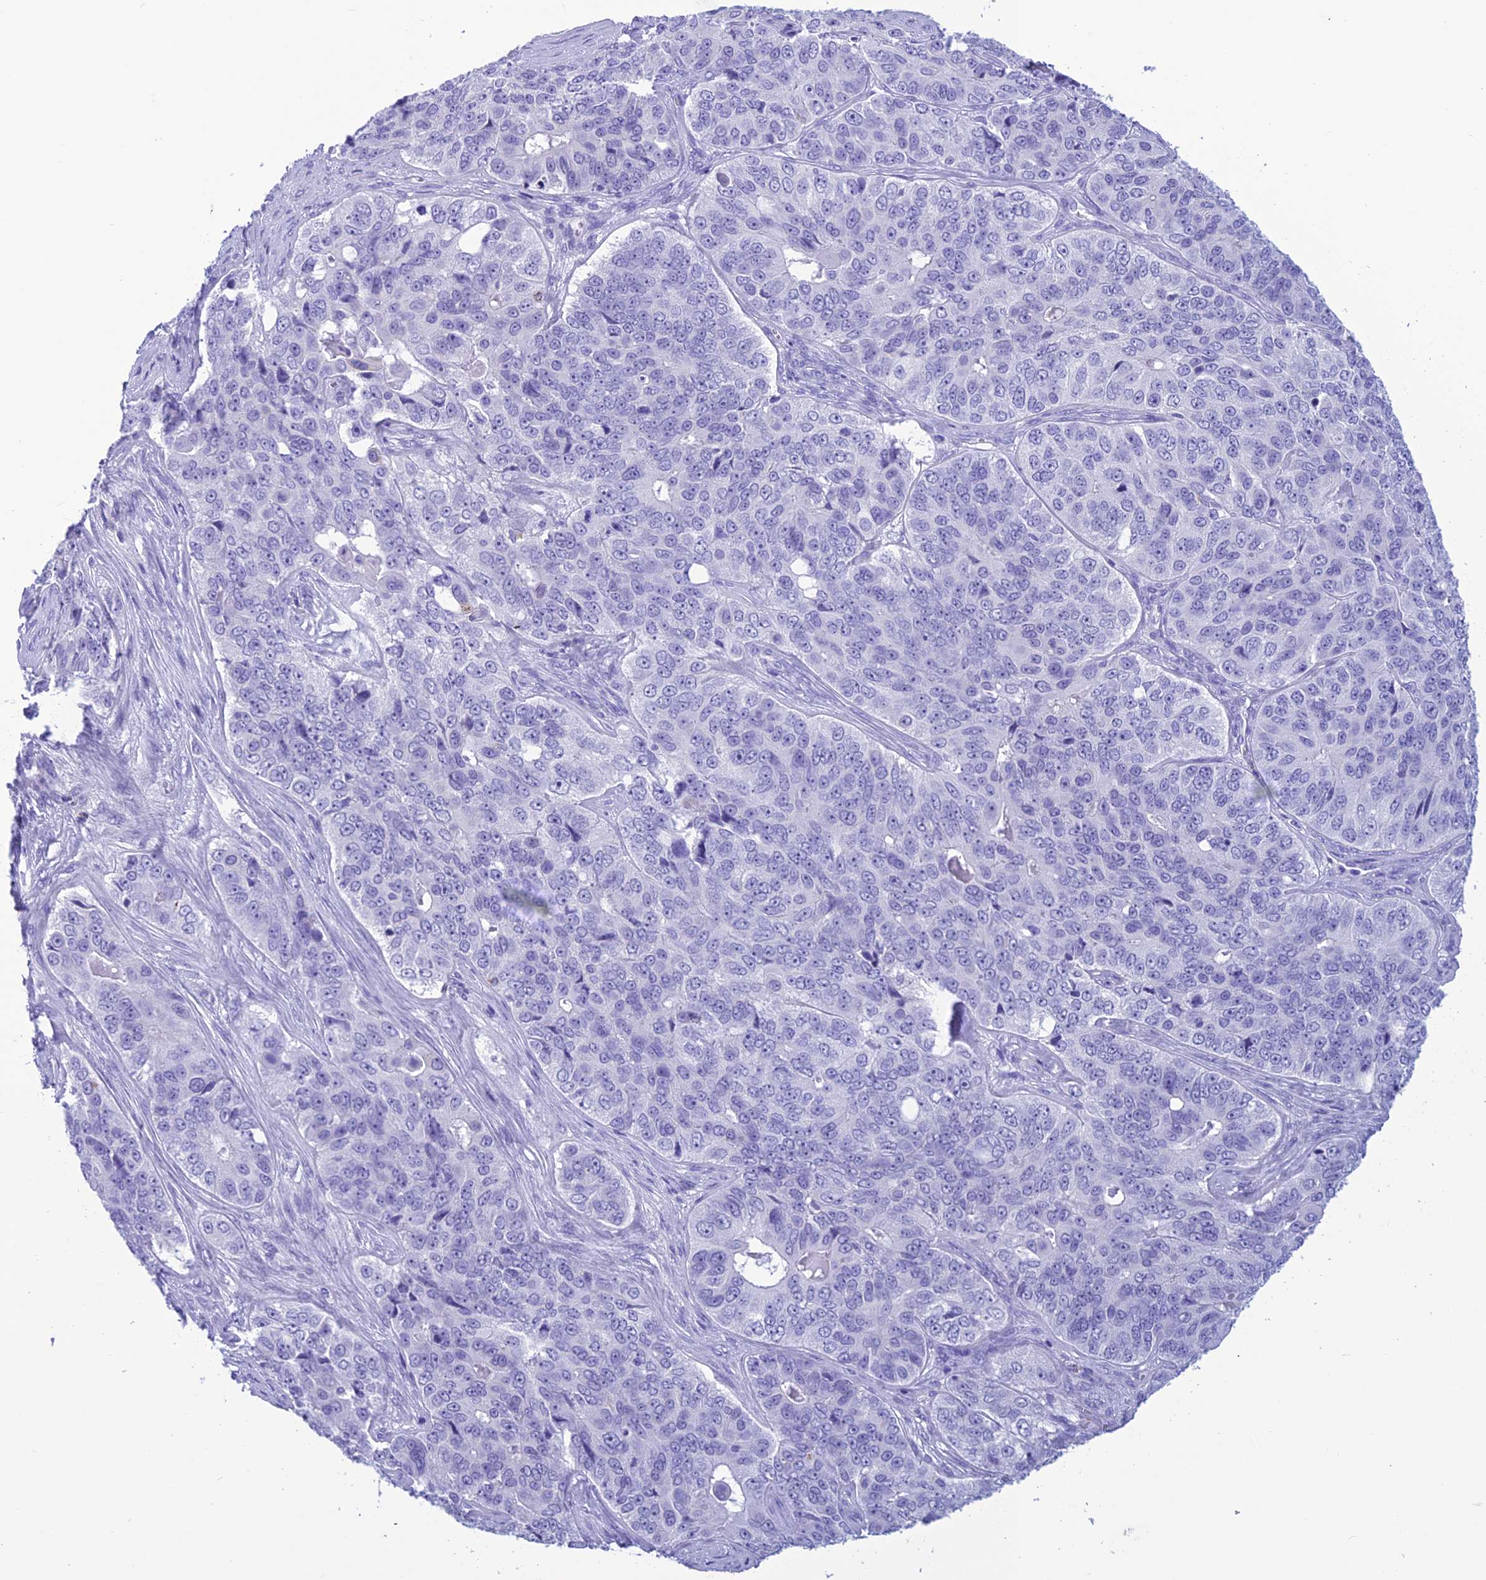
{"staining": {"intensity": "negative", "quantity": "none", "location": "none"}, "tissue": "ovarian cancer", "cell_type": "Tumor cells", "image_type": "cancer", "snomed": [{"axis": "morphology", "description": "Carcinoma, endometroid"}, {"axis": "topography", "description": "Ovary"}], "caption": "This is a histopathology image of immunohistochemistry (IHC) staining of ovarian cancer (endometroid carcinoma), which shows no expression in tumor cells.", "gene": "TRAM1L1", "patient": {"sex": "female", "age": 51}}